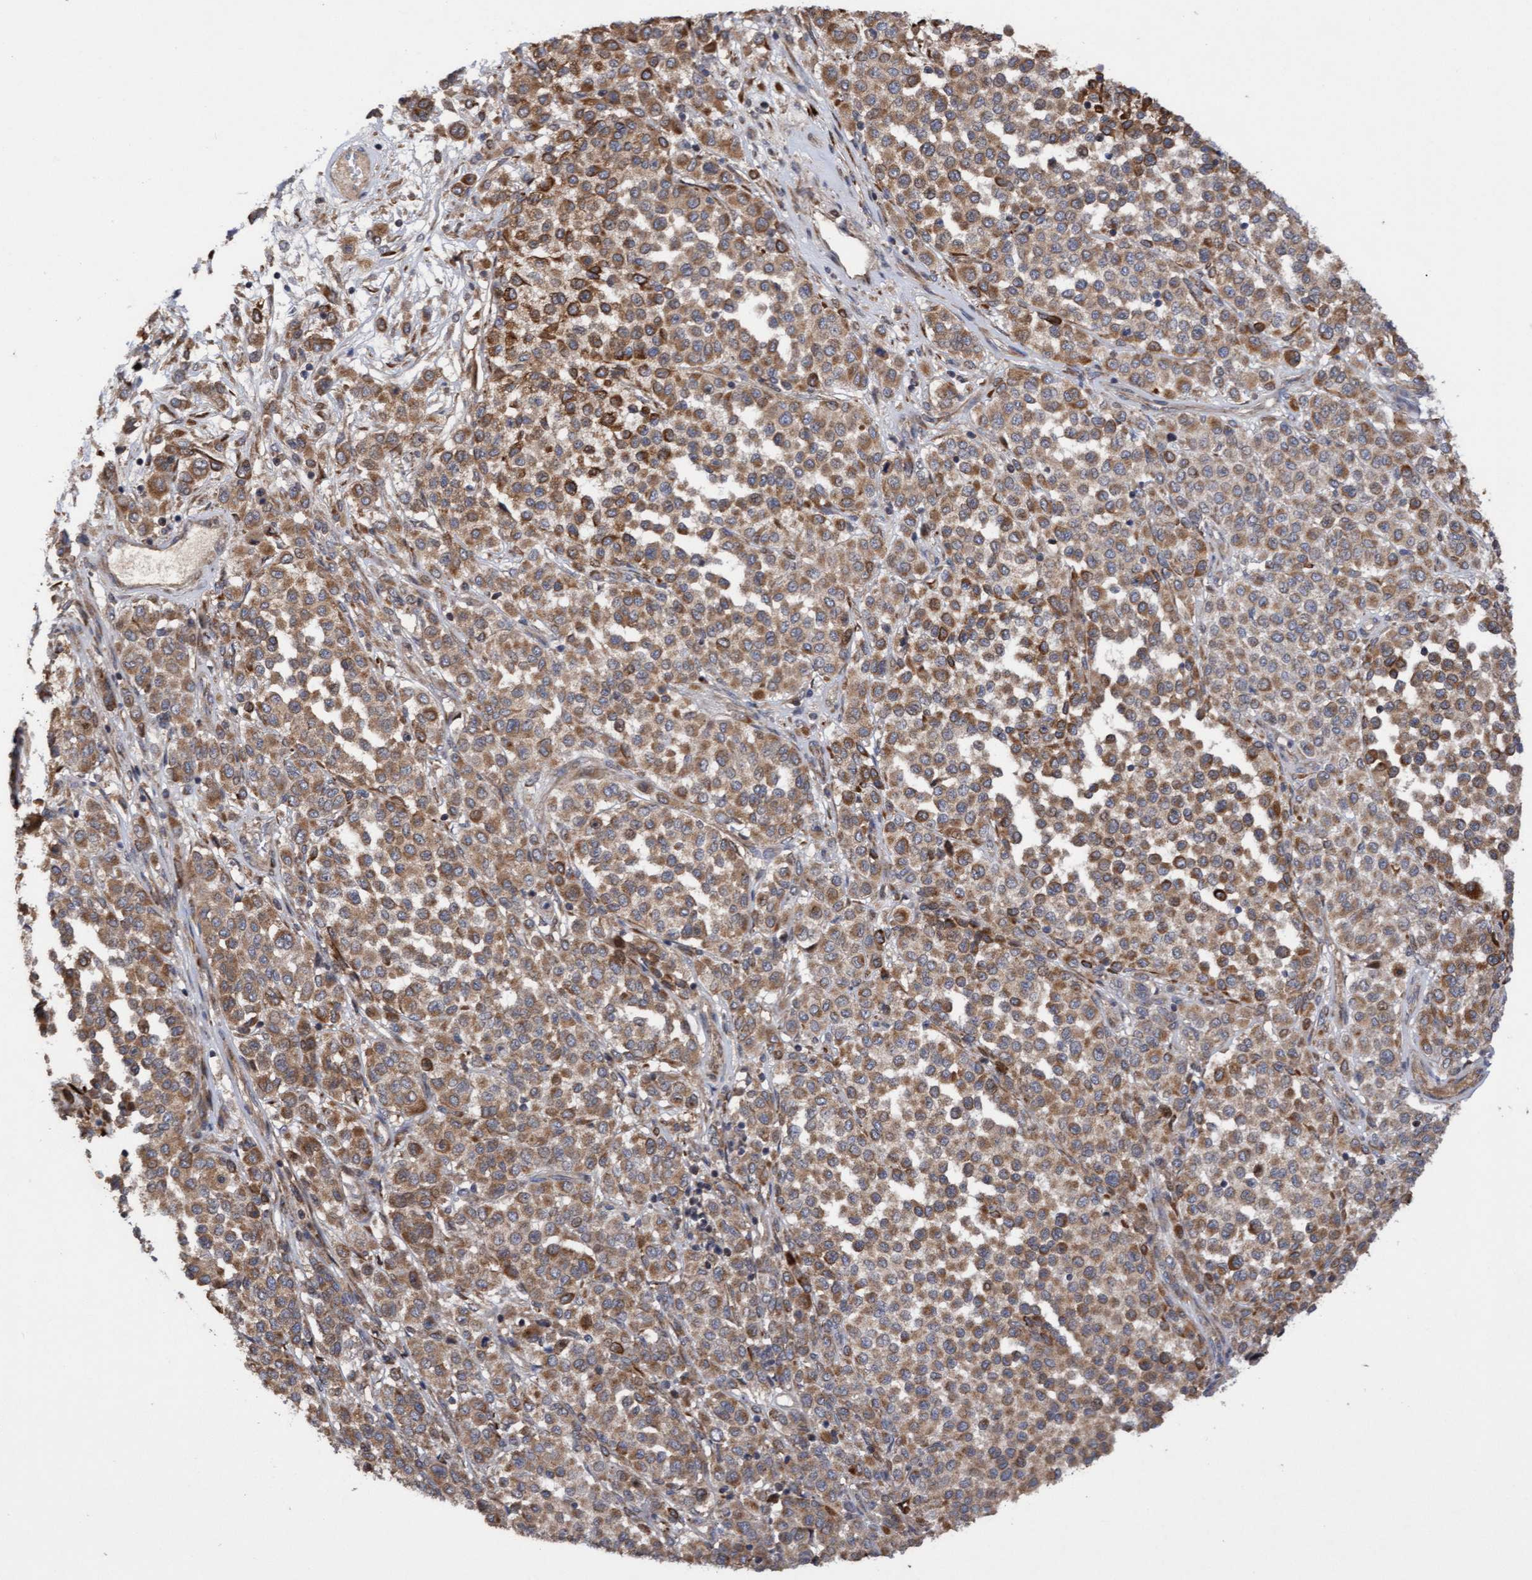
{"staining": {"intensity": "moderate", "quantity": ">75%", "location": "cytoplasmic/membranous"}, "tissue": "melanoma", "cell_type": "Tumor cells", "image_type": "cancer", "snomed": [{"axis": "morphology", "description": "Malignant melanoma, Metastatic site"}, {"axis": "topography", "description": "Pancreas"}], "caption": "Melanoma was stained to show a protein in brown. There is medium levels of moderate cytoplasmic/membranous positivity in about >75% of tumor cells.", "gene": "ELP5", "patient": {"sex": "female", "age": 30}}